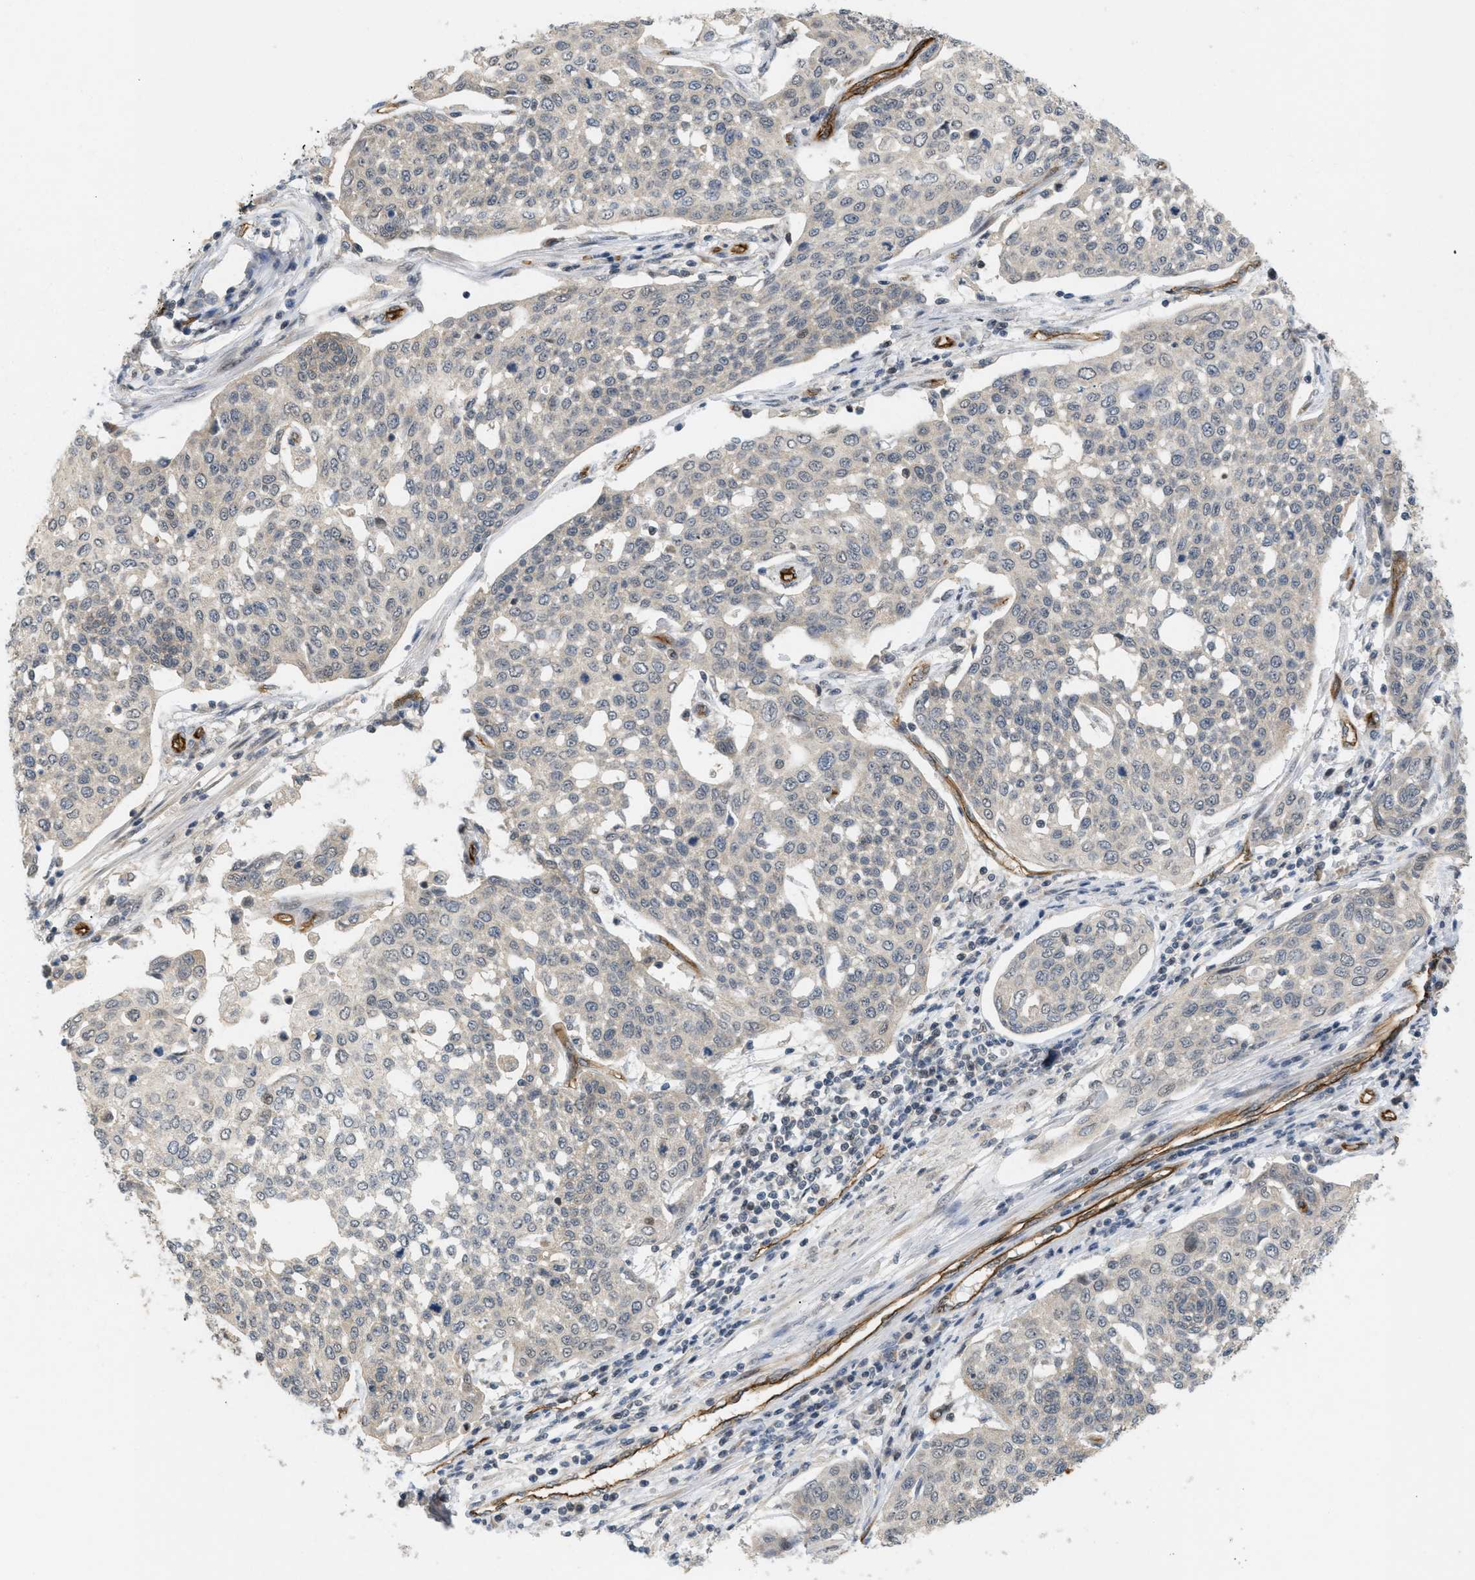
{"staining": {"intensity": "weak", "quantity": "25%-75%", "location": "cytoplasmic/membranous"}, "tissue": "cervical cancer", "cell_type": "Tumor cells", "image_type": "cancer", "snomed": [{"axis": "morphology", "description": "Squamous cell carcinoma, NOS"}, {"axis": "topography", "description": "Cervix"}], "caption": "Protein expression by immunohistochemistry (IHC) reveals weak cytoplasmic/membranous expression in about 25%-75% of tumor cells in squamous cell carcinoma (cervical). Using DAB (3,3'-diaminobenzidine) (brown) and hematoxylin (blue) stains, captured at high magnification using brightfield microscopy.", "gene": "PALMD", "patient": {"sex": "female", "age": 34}}